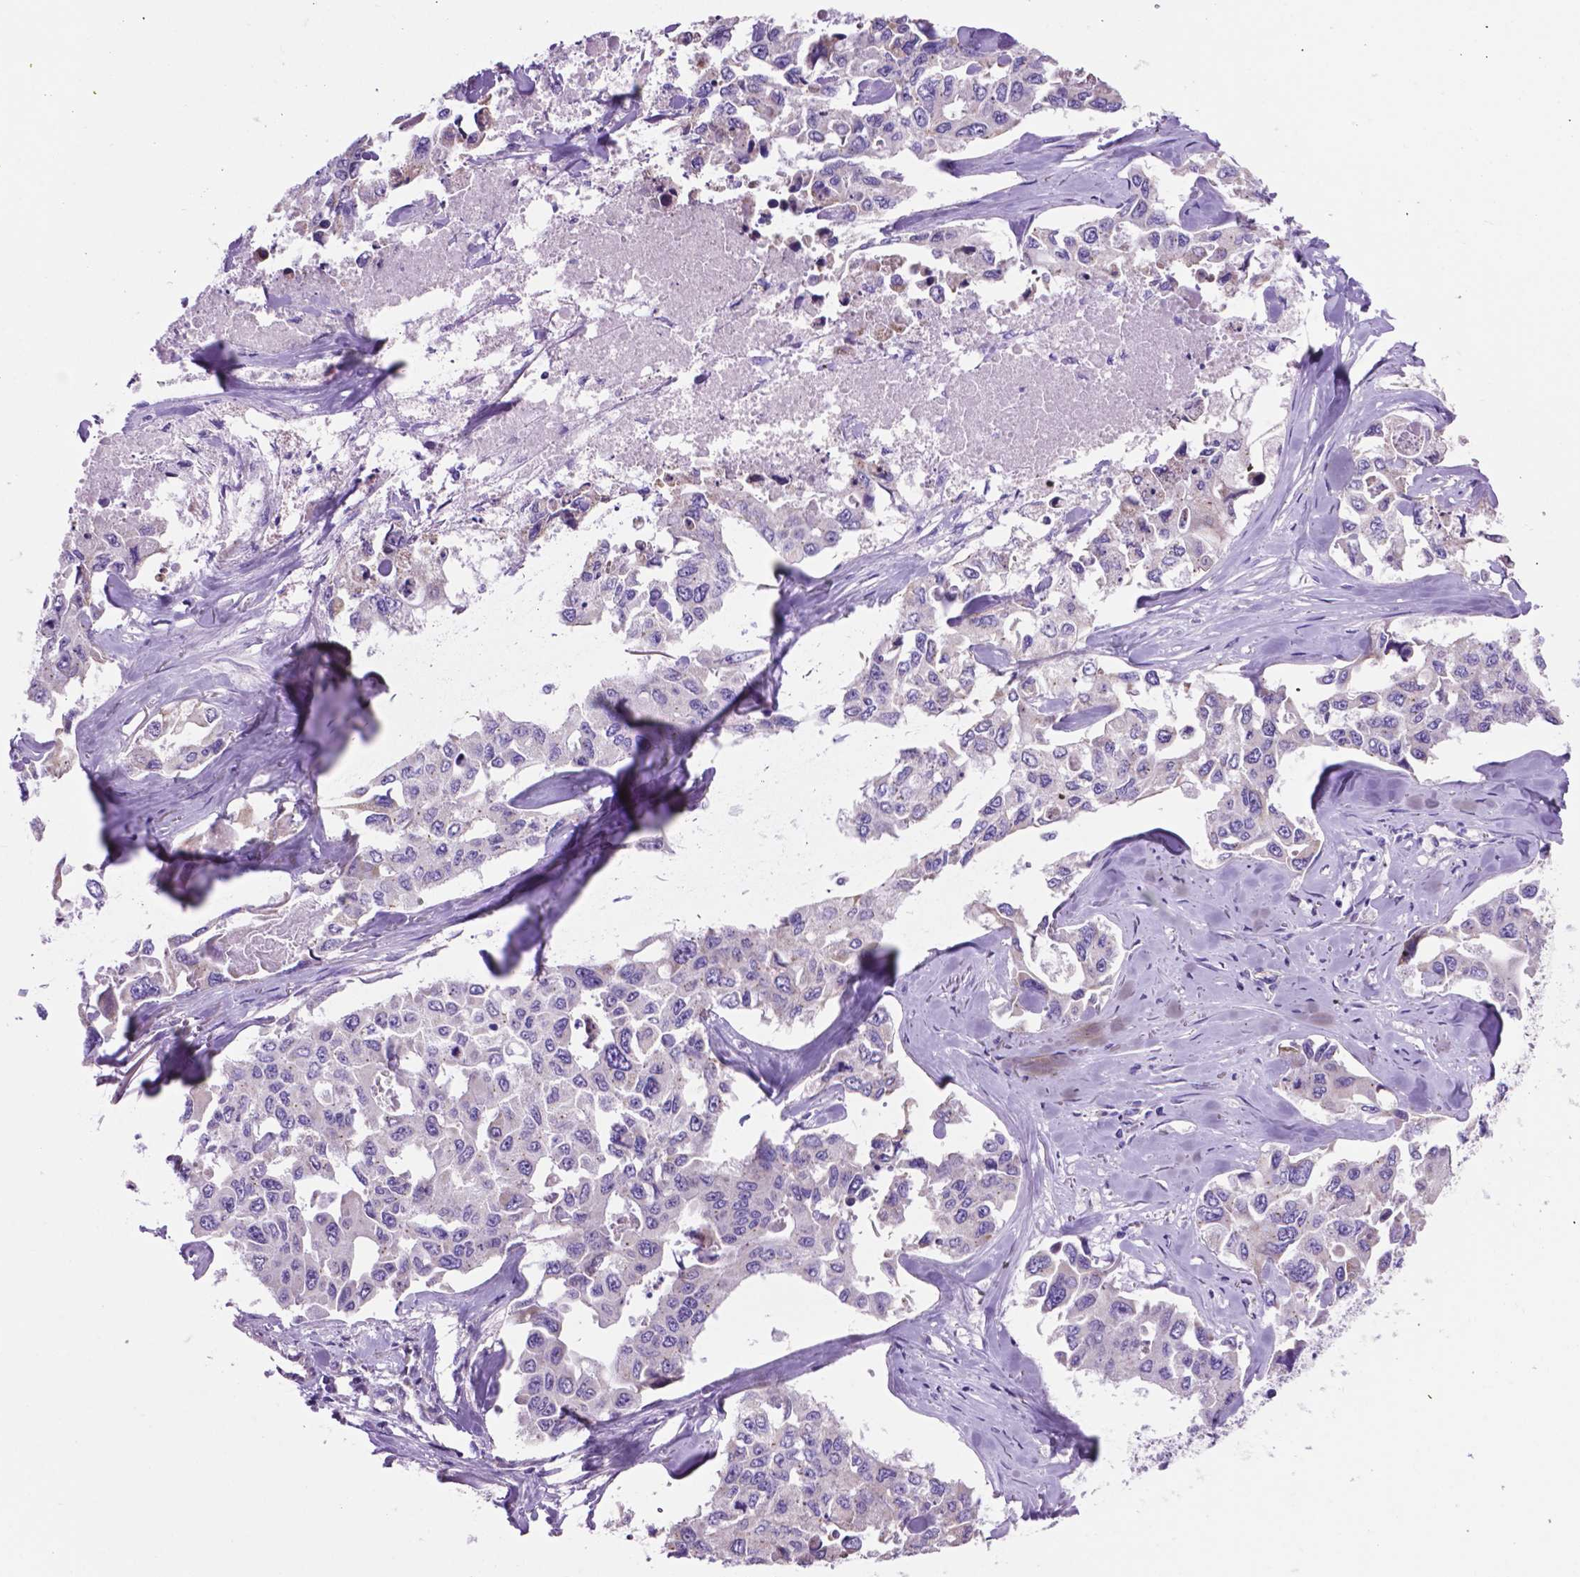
{"staining": {"intensity": "negative", "quantity": "none", "location": "none"}, "tissue": "lung cancer", "cell_type": "Tumor cells", "image_type": "cancer", "snomed": [{"axis": "morphology", "description": "Adenocarcinoma, NOS"}, {"axis": "topography", "description": "Lung"}], "caption": "The IHC image has no significant staining in tumor cells of lung cancer tissue.", "gene": "TMEM121B", "patient": {"sex": "male", "age": 64}}